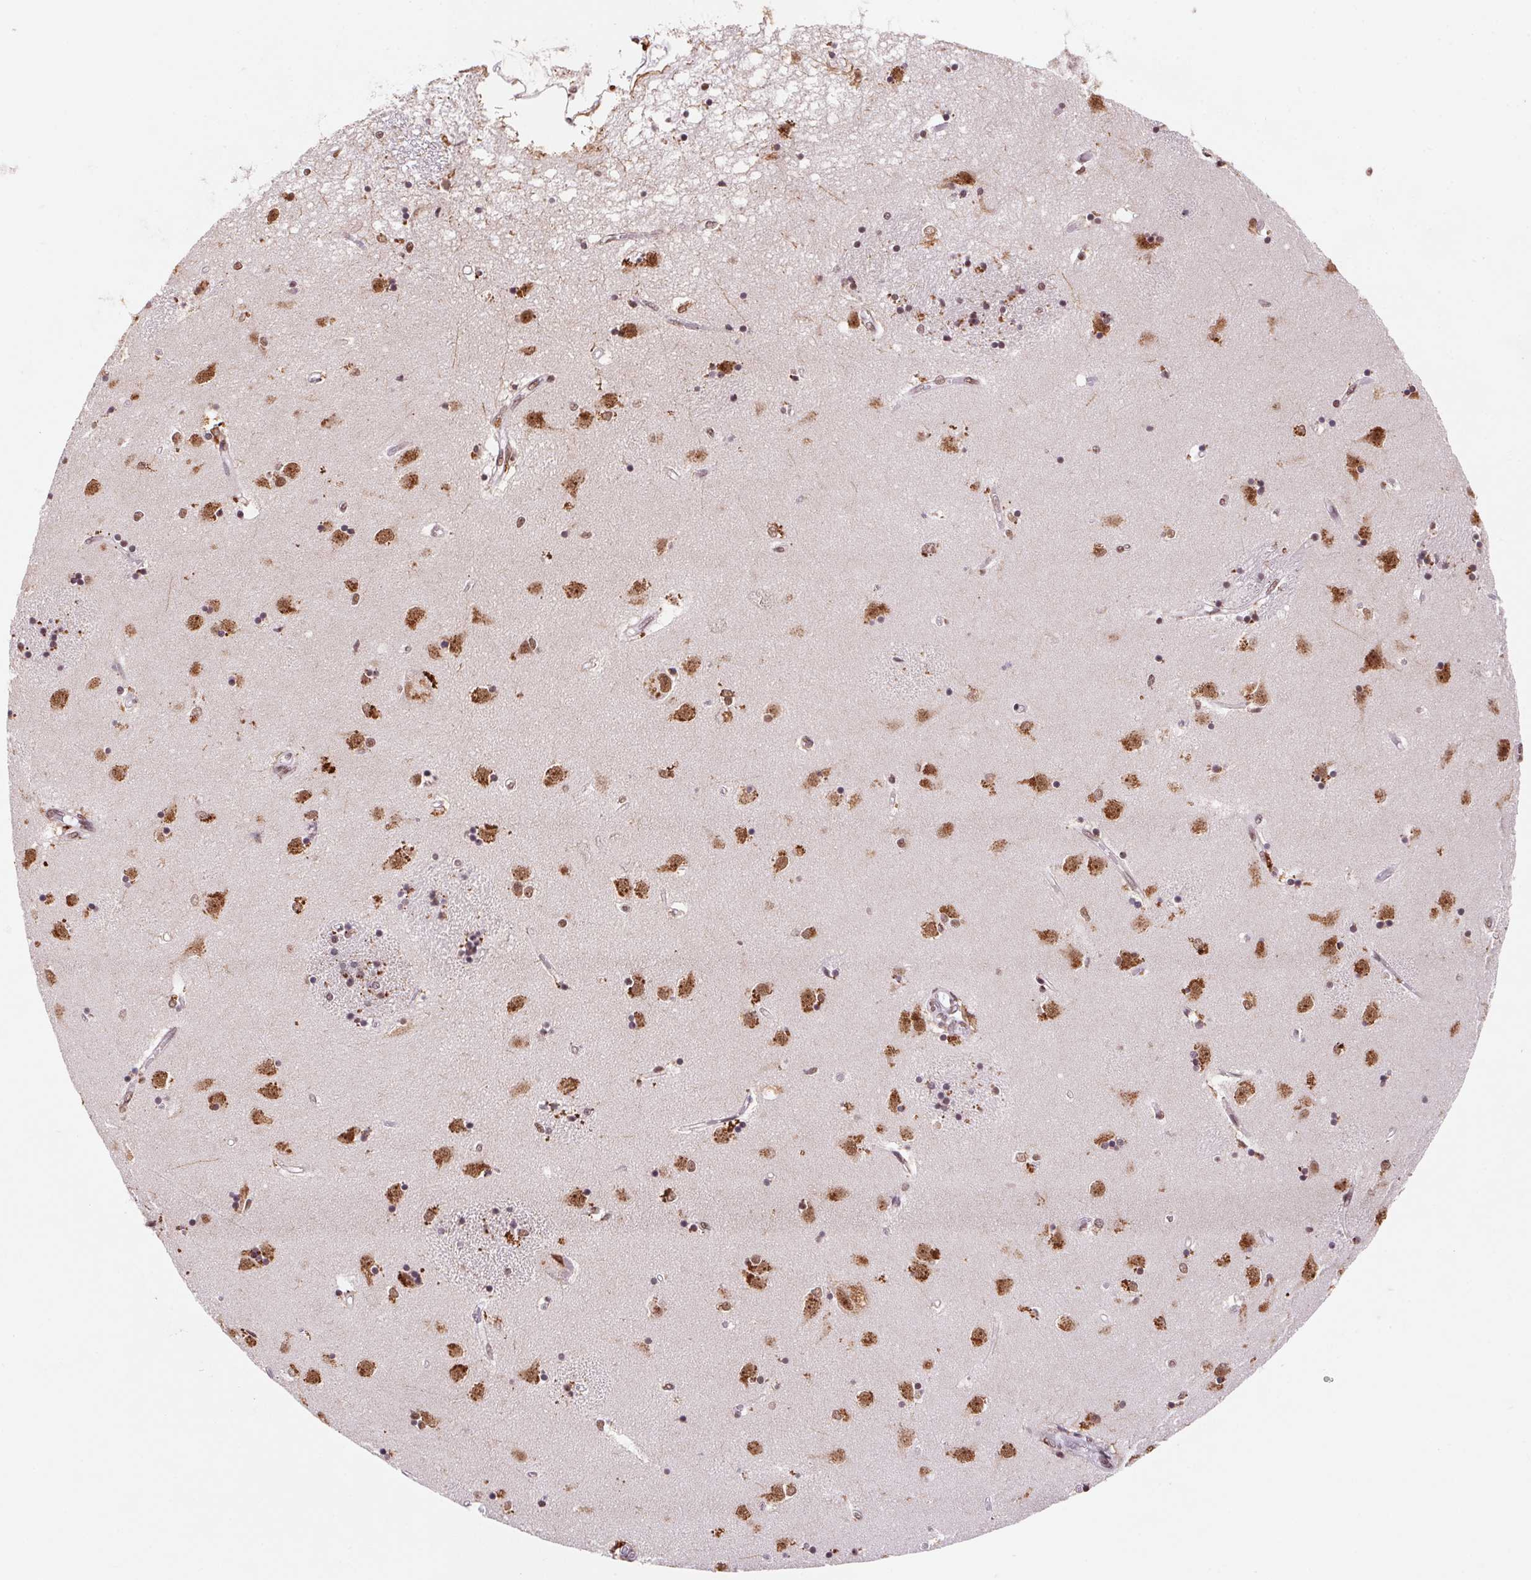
{"staining": {"intensity": "moderate", "quantity": ">75%", "location": "cytoplasmic/membranous,nuclear"}, "tissue": "caudate", "cell_type": "Glial cells", "image_type": "normal", "snomed": [{"axis": "morphology", "description": "Normal tissue, NOS"}, {"axis": "topography", "description": "Lateral ventricle wall"}], "caption": "IHC histopathology image of unremarkable caudate: human caudate stained using immunohistochemistry (IHC) shows medium levels of moderate protein expression localized specifically in the cytoplasmic/membranous,nuclear of glial cells, appearing as a cytoplasmic/membranous,nuclear brown color.", "gene": "SNRPG", "patient": {"sex": "male", "age": 54}}